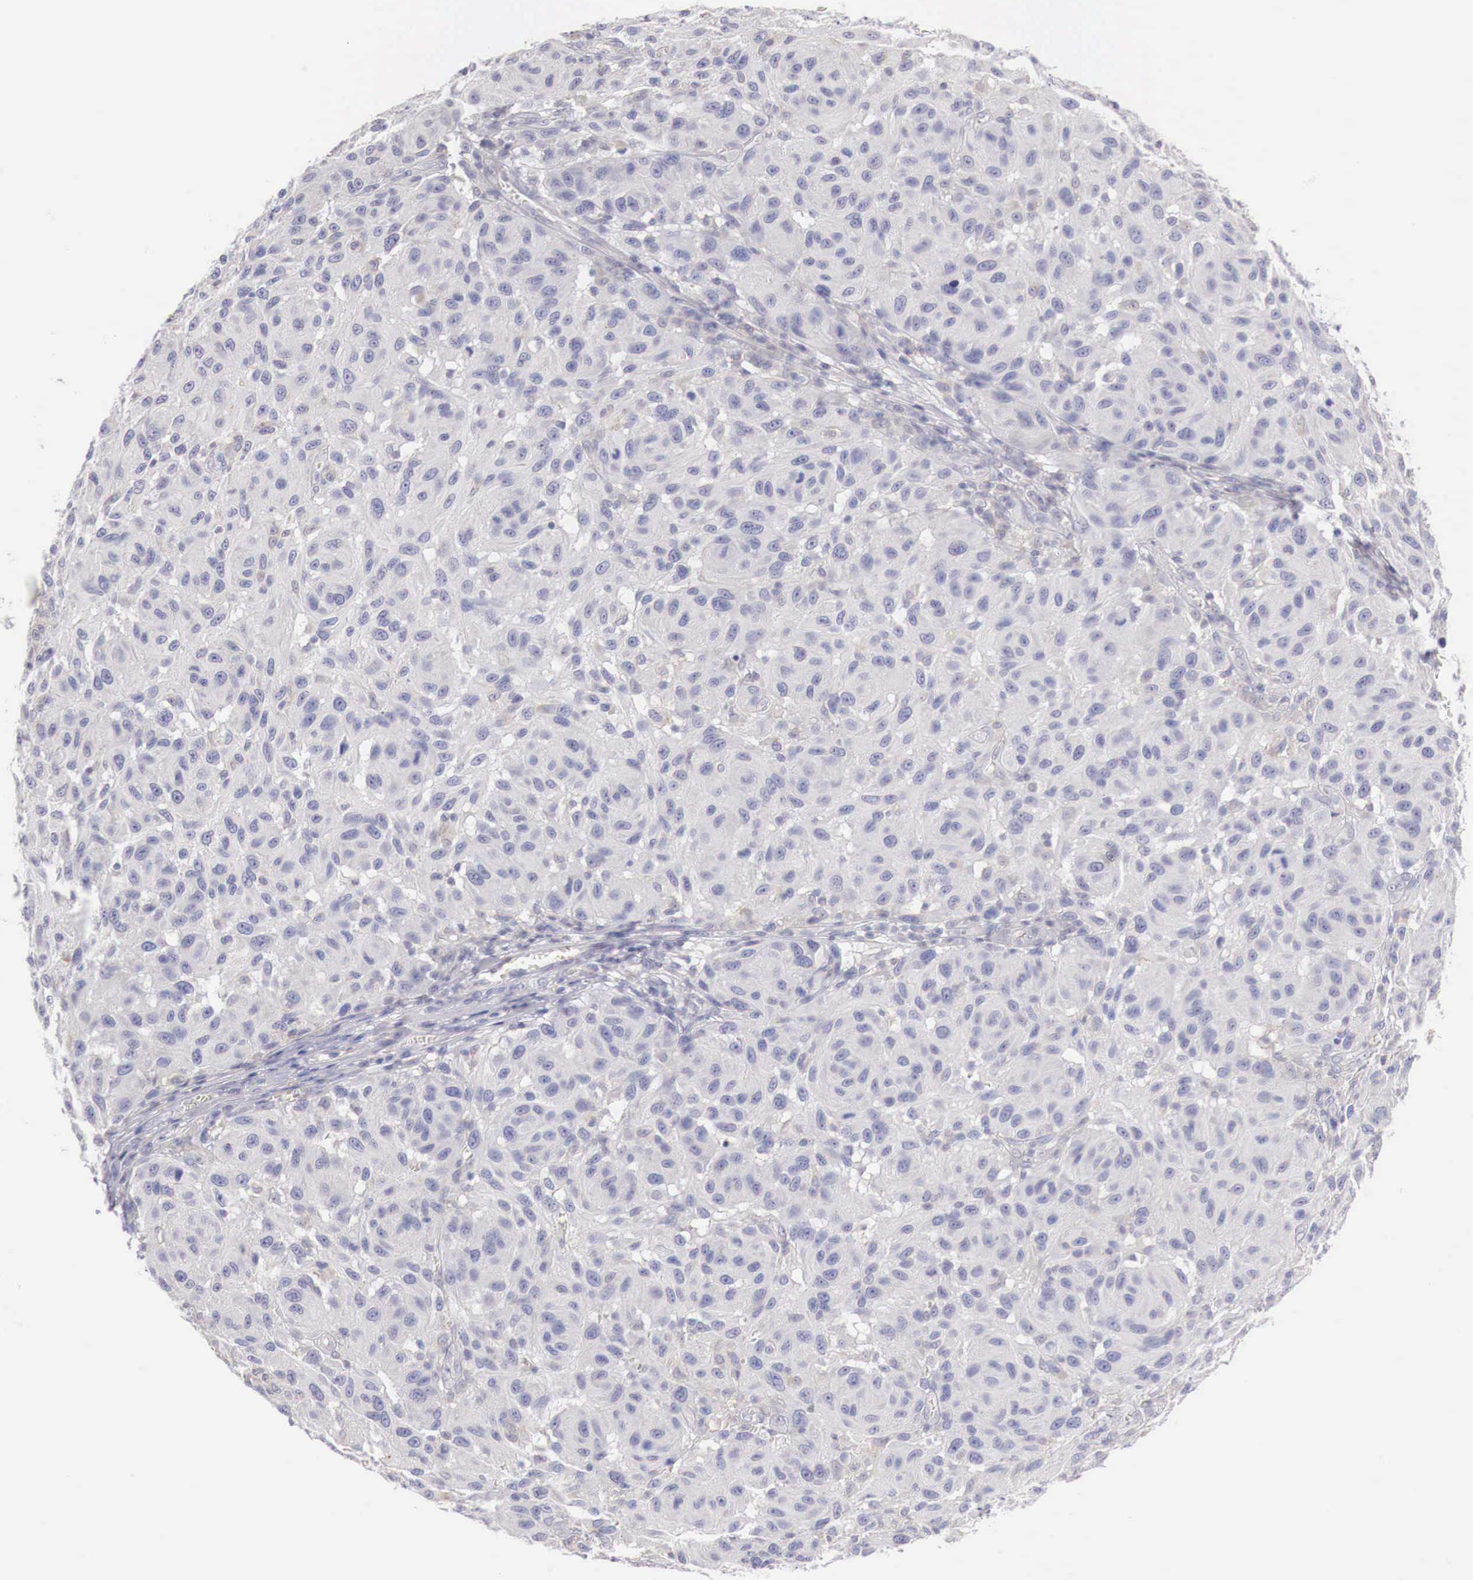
{"staining": {"intensity": "negative", "quantity": "none", "location": "none"}, "tissue": "melanoma", "cell_type": "Tumor cells", "image_type": "cancer", "snomed": [{"axis": "morphology", "description": "Malignant melanoma, NOS"}, {"axis": "topography", "description": "Skin"}], "caption": "High magnification brightfield microscopy of melanoma stained with DAB (3,3'-diaminobenzidine) (brown) and counterstained with hematoxylin (blue): tumor cells show no significant staining. The staining is performed using DAB brown chromogen with nuclei counter-stained in using hematoxylin.", "gene": "TRIM13", "patient": {"sex": "female", "age": 77}}